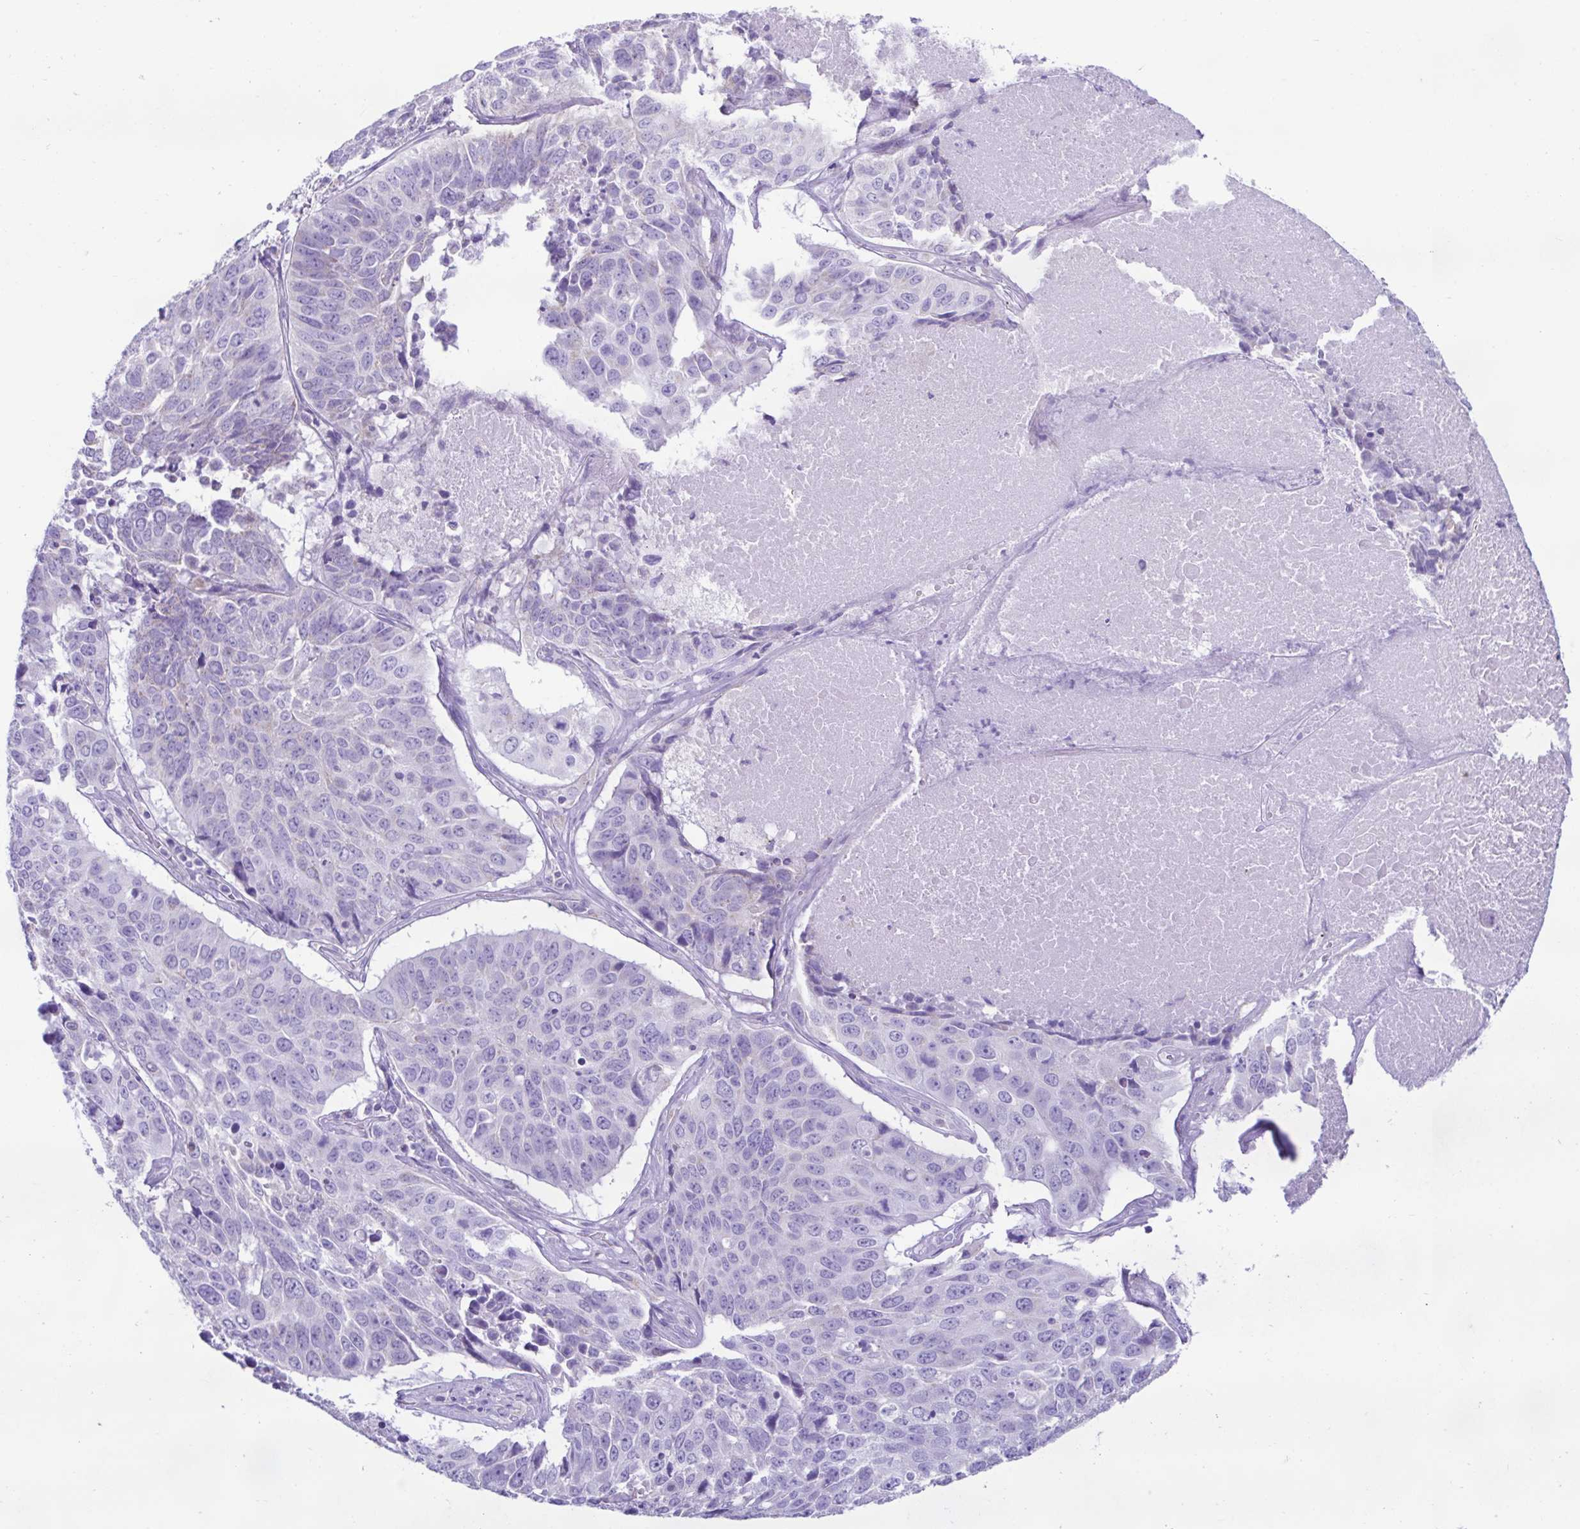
{"staining": {"intensity": "negative", "quantity": "none", "location": "none"}, "tissue": "lung cancer", "cell_type": "Tumor cells", "image_type": "cancer", "snomed": [{"axis": "morphology", "description": "Normal tissue, NOS"}, {"axis": "morphology", "description": "Squamous cell carcinoma, NOS"}, {"axis": "topography", "description": "Bronchus"}, {"axis": "topography", "description": "Lung"}], "caption": "Immunohistochemistry (IHC) micrograph of human lung cancer stained for a protein (brown), which exhibits no staining in tumor cells. (DAB IHC with hematoxylin counter stain).", "gene": "ACTRT3", "patient": {"sex": "male", "age": 64}}